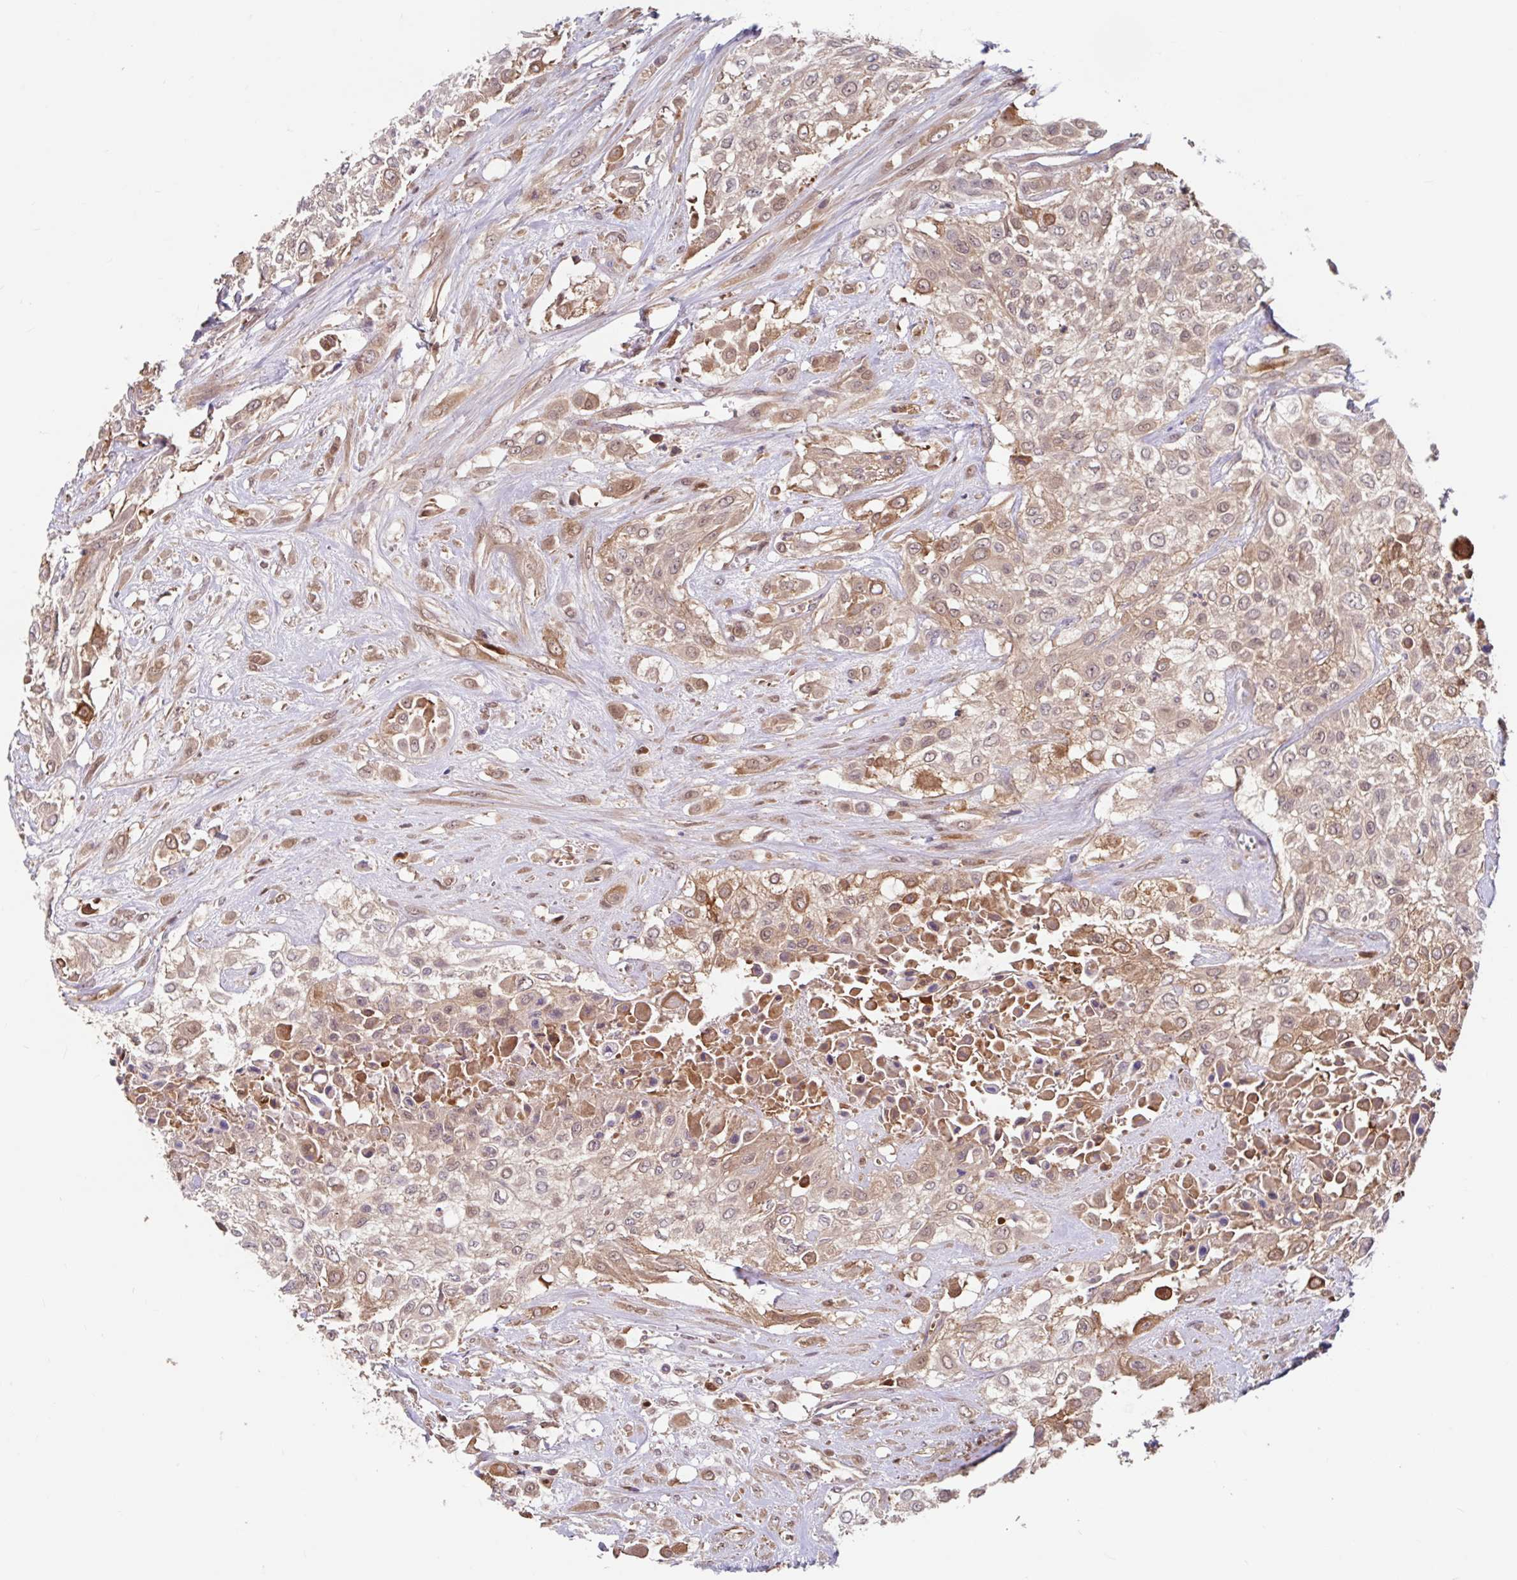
{"staining": {"intensity": "moderate", "quantity": ">75%", "location": "cytoplasmic/membranous,nuclear"}, "tissue": "urothelial cancer", "cell_type": "Tumor cells", "image_type": "cancer", "snomed": [{"axis": "morphology", "description": "Urothelial carcinoma, High grade"}, {"axis": "topography", "description": "Urinary bladder"}], "caption": "Immunohistochemistry of human urothelial cancer reveals medium levels of moderate cytoplasmic/membranous and nuclear positivity in approximately >75% of tumor cells. (brown staining indicates protein expression, while blue staining denotes nuclei).", "gene": "BLVRA", "patient": {"sex": "male", "age": 57}}